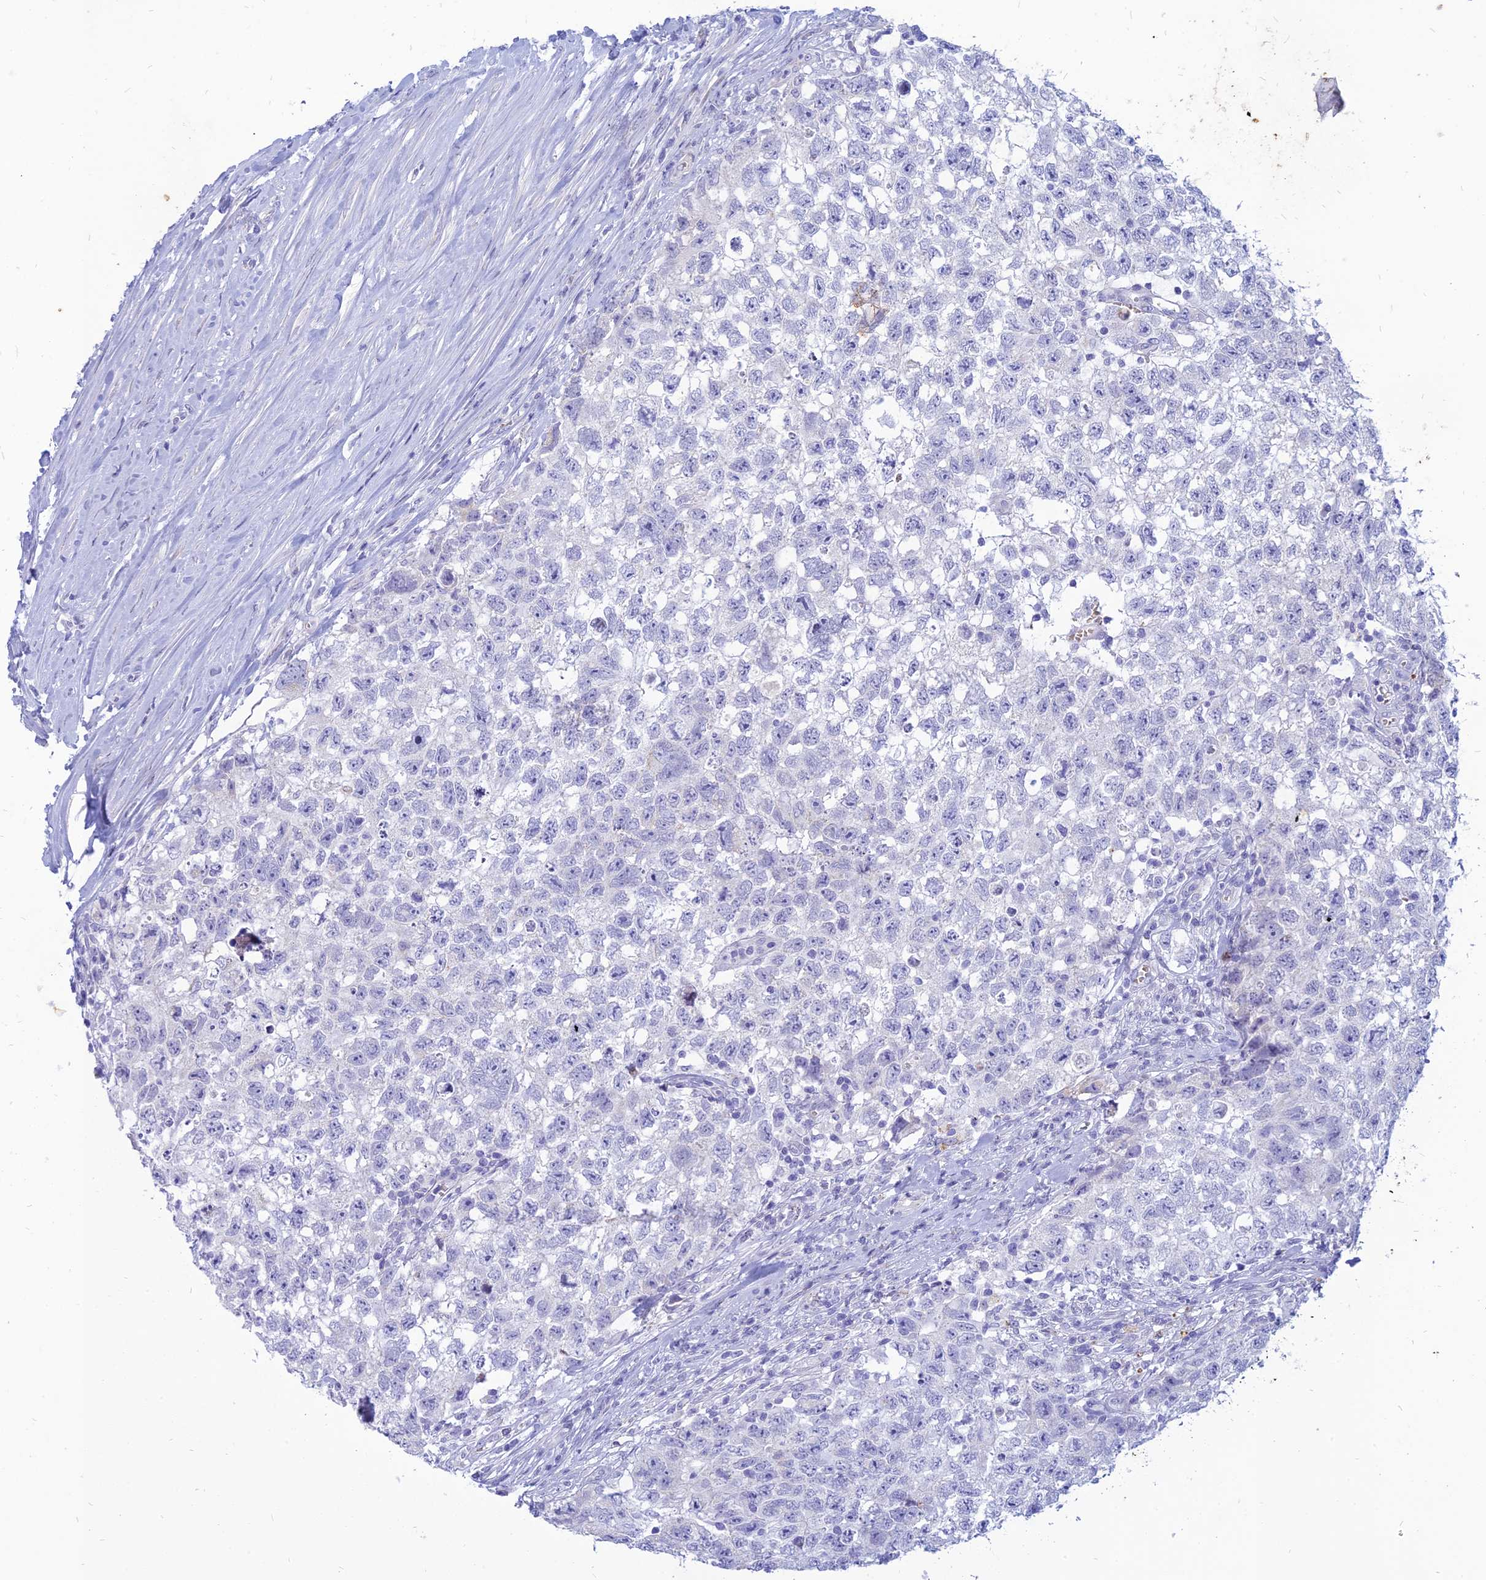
{"staining": {"intensity": "negative", "quantity": "none", "location": "none"}, "tissue": "testis cancer", "cell_type": "Tumor cells", "image_type": "cancer", "snomed": [{"axis": "morphology", "description": "Seminoma, NOS"}, {"axis": "morphology", "description": "Carcinoma, Embryonal, NOS"}, {"axis": "topography", "description": "Testis"}], "caption": "Immunohistochemical staining of embryonal carcinoma (testis) reveals no significant staining in tumor cells.", "gene": "HHAT", "patient": {"sex": "male", "age": 29}}